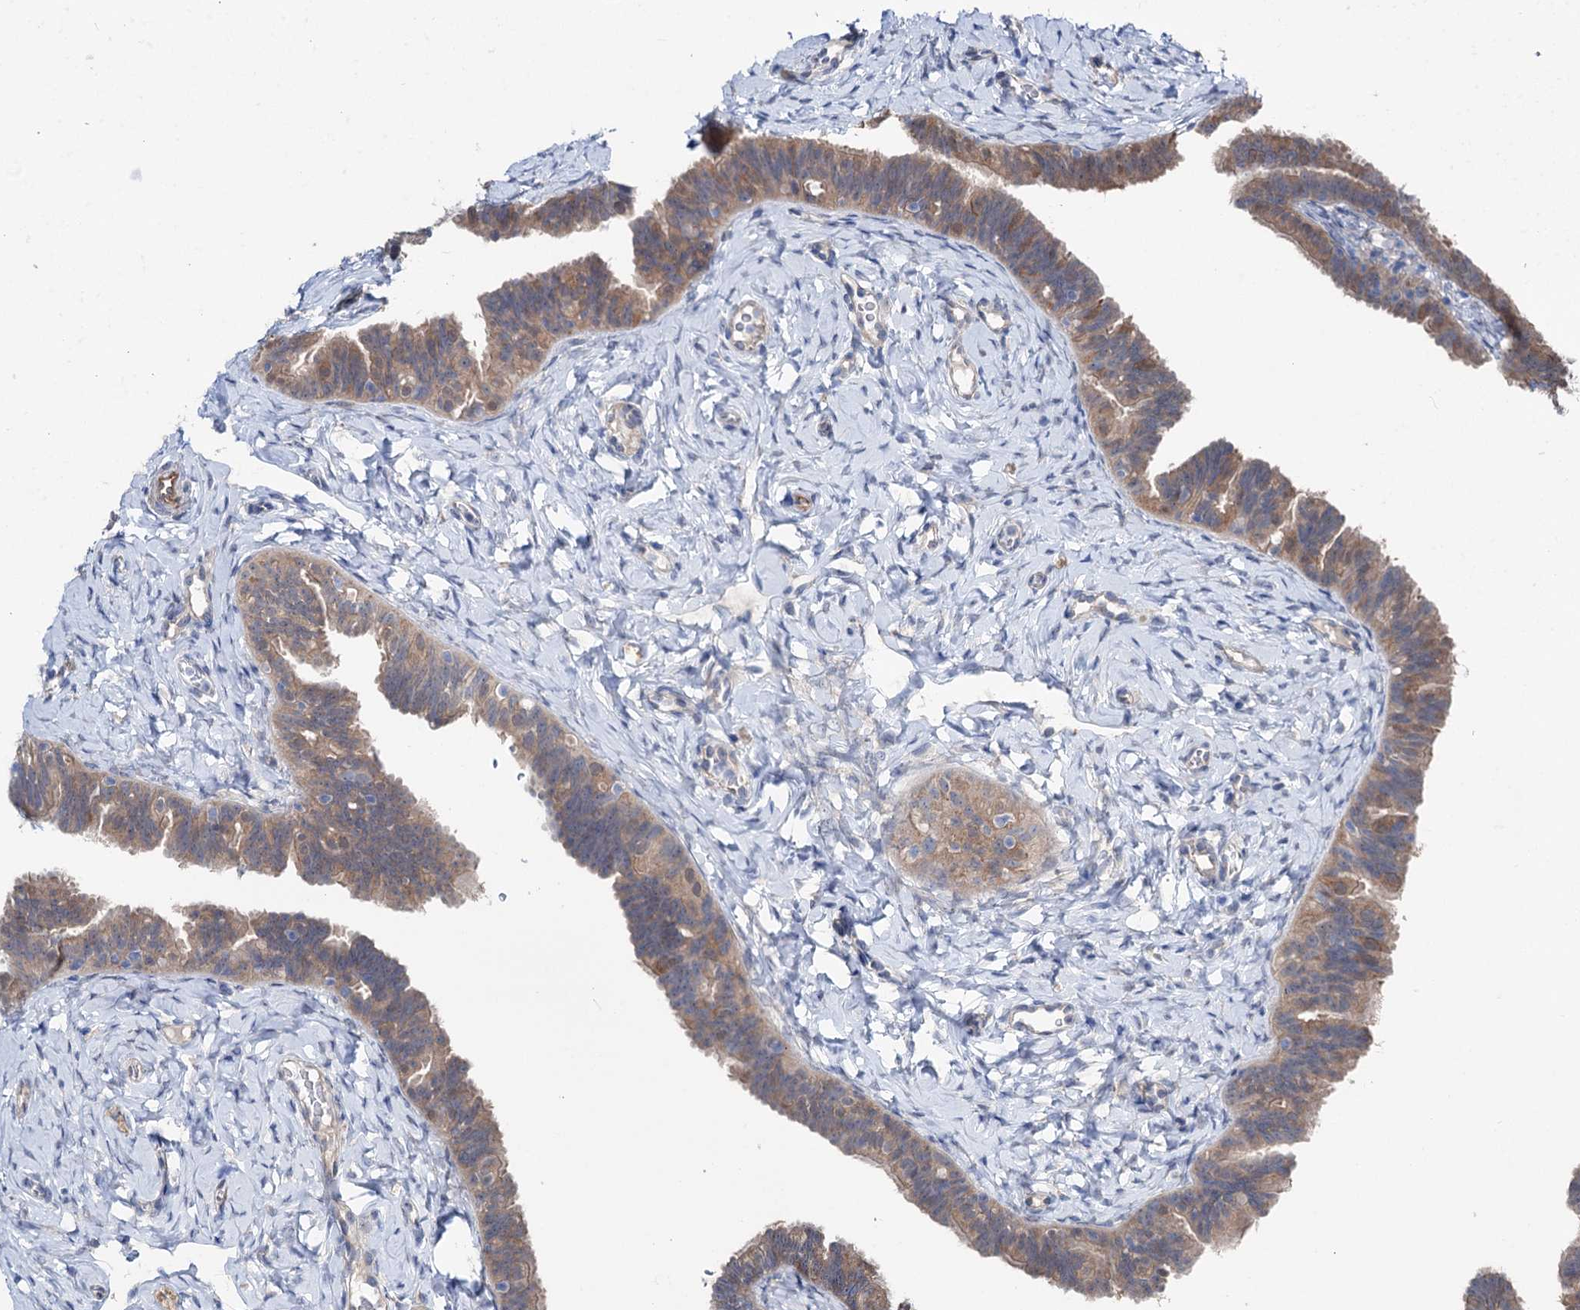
{"staining": {"intensity": "weak", "quantity": "25%-75%", "location": "cytoplasmic/membranous"}, "tissue": "fallopian tube", "cell_type": "Glandular cells", "image_type": "normal", "snomed": [{"axis": "morphology", "description": "Normal tissue, NOS"}, {"axis": "topography", "description": "Fallopian tube"}], "caption": "Weak cytoplasmic/membranous protein staining is identified in approximately 25%-75% of glandular cells in fallopian tube.", "gene": "SHROOM1", "patient": {"sex": "female", "age": 65}}